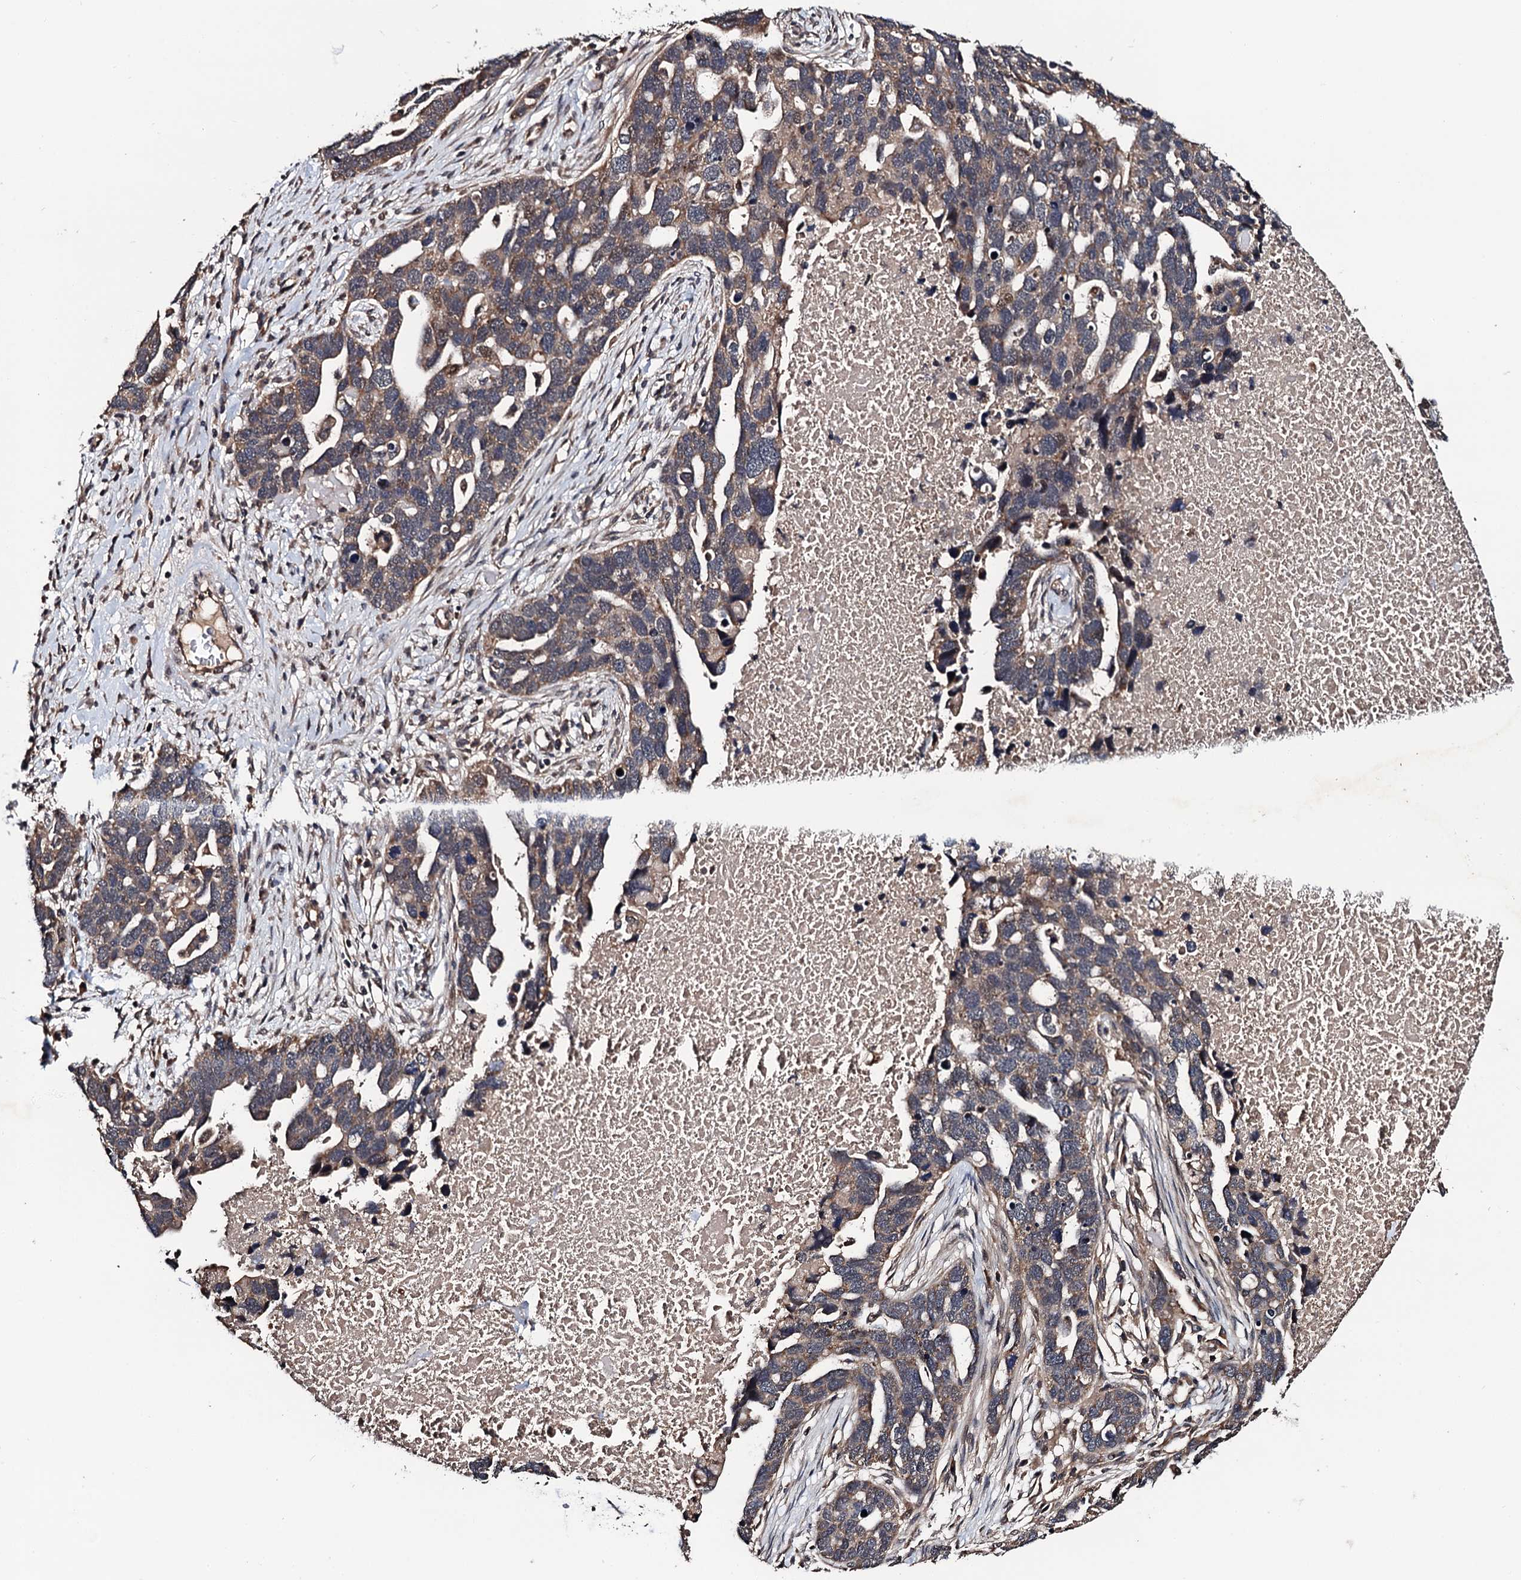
{"staining": {"intensity": "moderate", "quantity": ">75%", "location": "cytoplasmic/membranous"}, "tissue": "ovarian cancer", "cell_type": "Tumor cells", "image_type": "cancer", "snomed": [{"axis": "morphology", "description": "Cystadenocarcinoma, serous, NOS"}, {"axis": "topography", "description": "Ovary"}], "caption": "Protein expression analysis of serous cystadenocarcinoma (ovarian) demonstrates moderate cytoplasmic/membranous expression in about >75% of tumor cells.", "gene": "NAA16", "patient": {"sex": "female", "age": 54}}